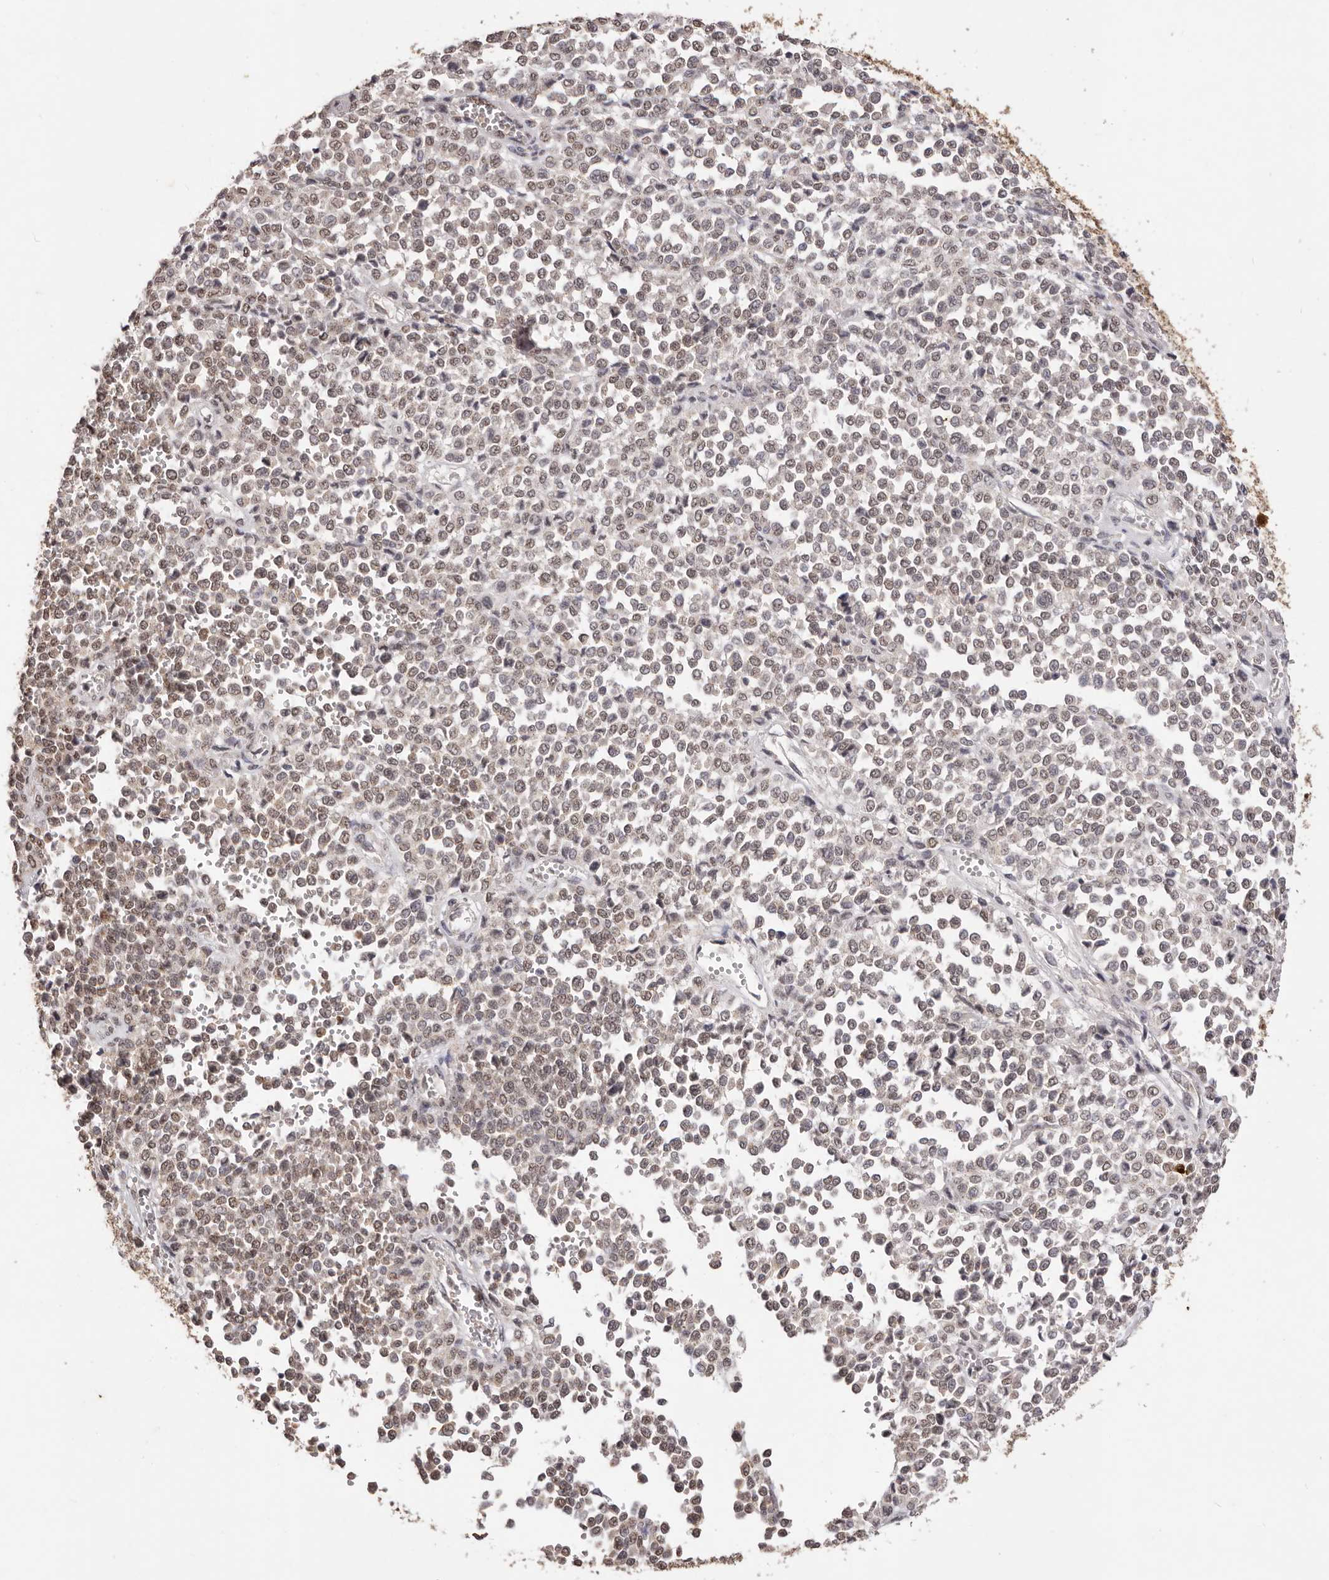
{"staining": {"intensity": "moderate", "quantity": ">75%", "location": "nuclear"}, "tissue": "melanoma", "cell_type": "Tumor cells", "image_type": "cancer", "snomed": [{"axis": "morphology", "description": "Malignant melanoma, Metastatic site"}, {"axis": "topography", "description": "Pancreas"}], "caption": "Immunohistochemical staining of human melanoma demonstrates medium levels of moderate nuclear positivity in approximately >75% of tumor cells.", "gene": "RPS6KA5", "patient": {"sex": "female", "age": 30}}